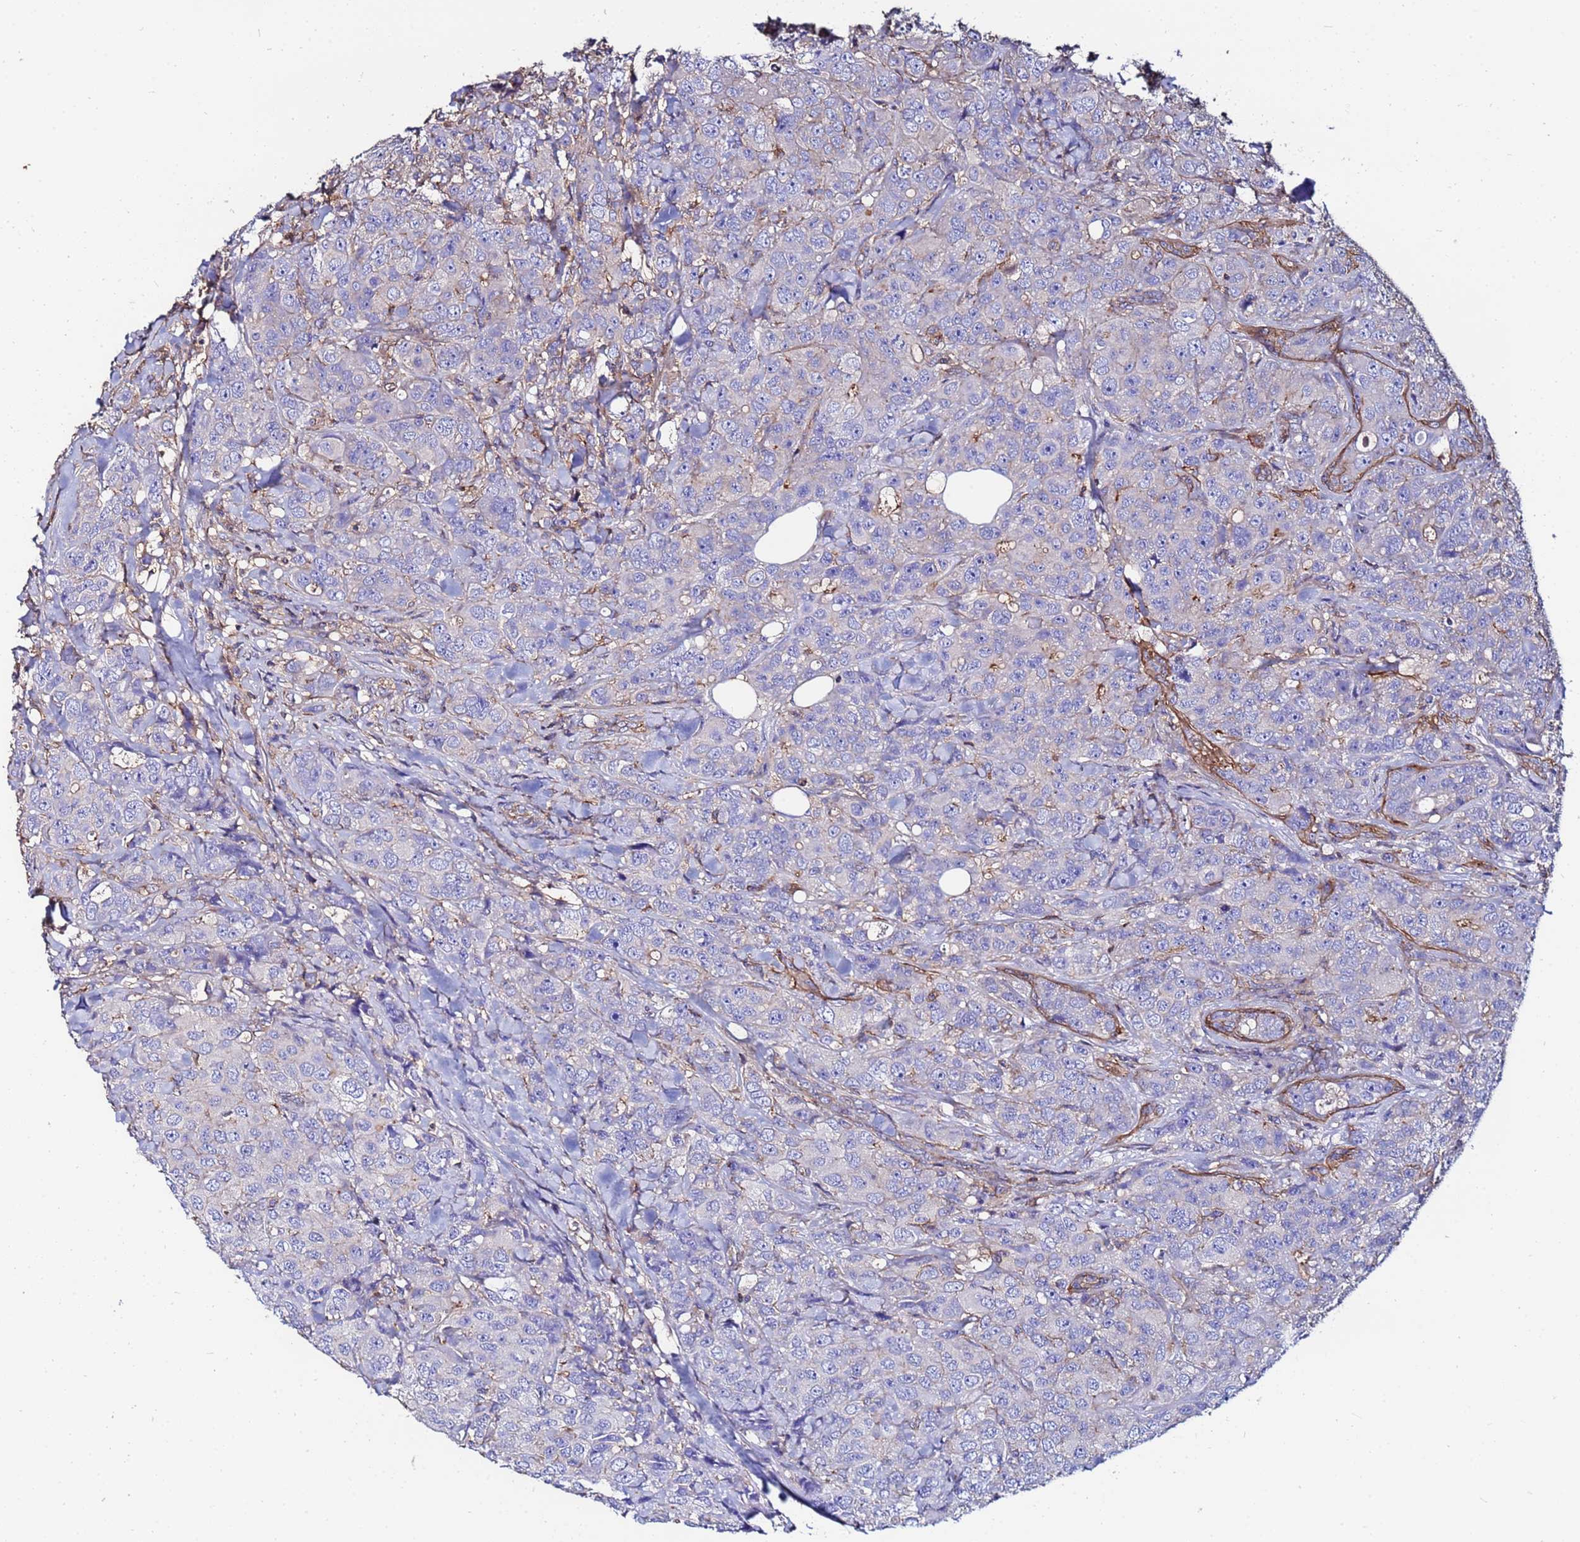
{"staining": {"intensity": "negative", "quantity": "none", "location": "none"}, "tissue": "breast cancer", "cell_type": "Tumor cells", "image_type": "cancer", "snomed": [{"axis": "morphology", "description": "Duct carcinoma"}, {"axis": "topography", "description": "Breast"}], "caption": "IHC photomicrograph of human breast cancer (invasive ductal carcinoma) stained for a protein (brown), which shows no positivity in tumor cells.", "gene": "POTEE", "patient": {"sex": "female", "age": 43}}